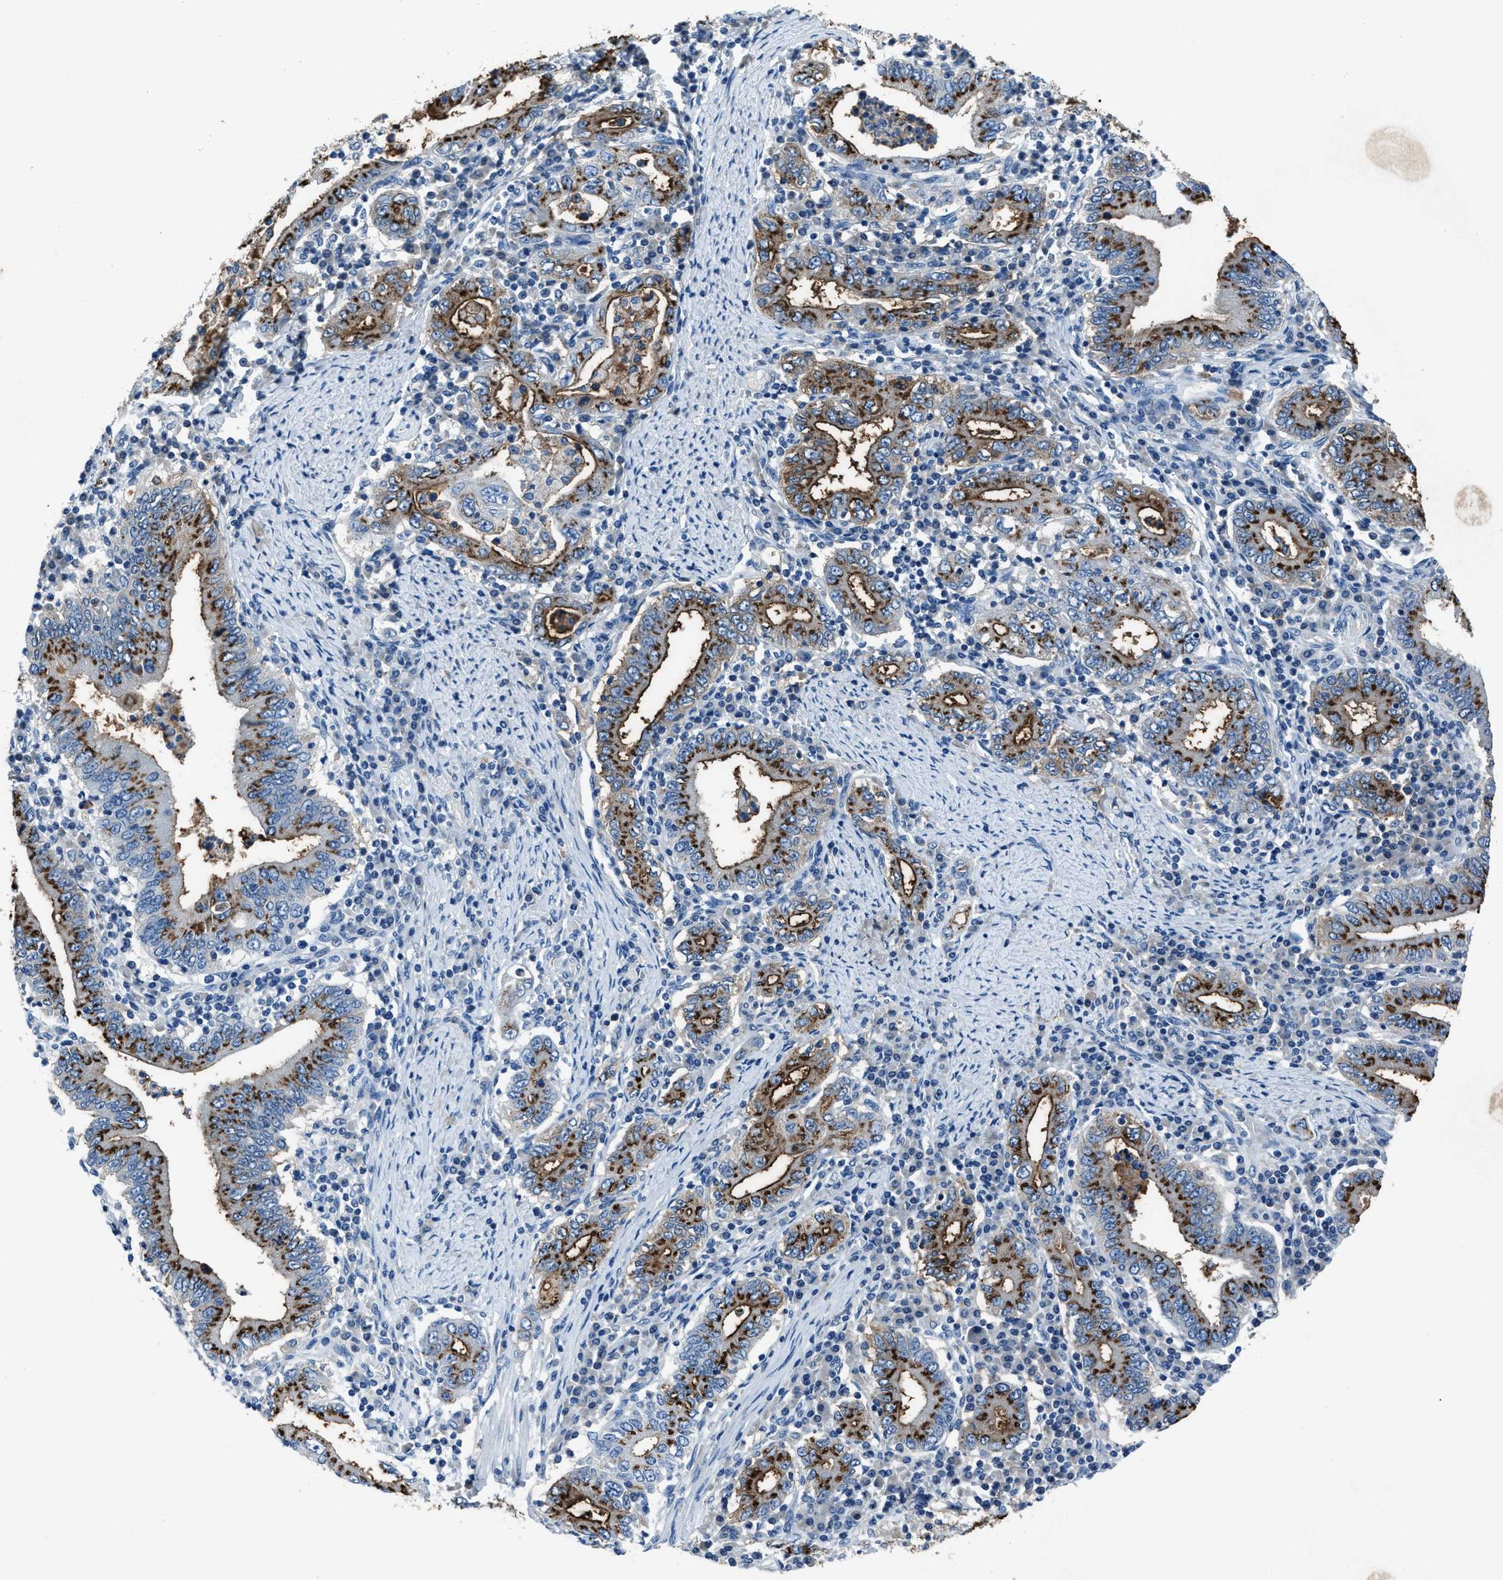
{"staining": {"intensity": "strong", "quantity": ">75%", "location": "cytoplasmic/membranous"}, "tissue": "stomach cancer", "cell_type": "Tumor cells", "image_type": "cancer", "snomed": [{"axis": "morphology", "description": "Normal tissue, NOS"}, {"axis": "morphology", "description": "Adenocarcinoma, NOS"}, {"axis": "topography", "description": "Esophagus"}, {"axis": "topography", "description": "Stomach, upper"}, {"axis": "topography", "description": "Peripheral nerve tissue"}], "caption": "Strong cytoplasmic/membranous protein staining is identified in approximately >75% of tumor cells in adenocarcinoma (stomach).", "gene": "ADAM2", "patient": {"sex": "male", "age": 62}}